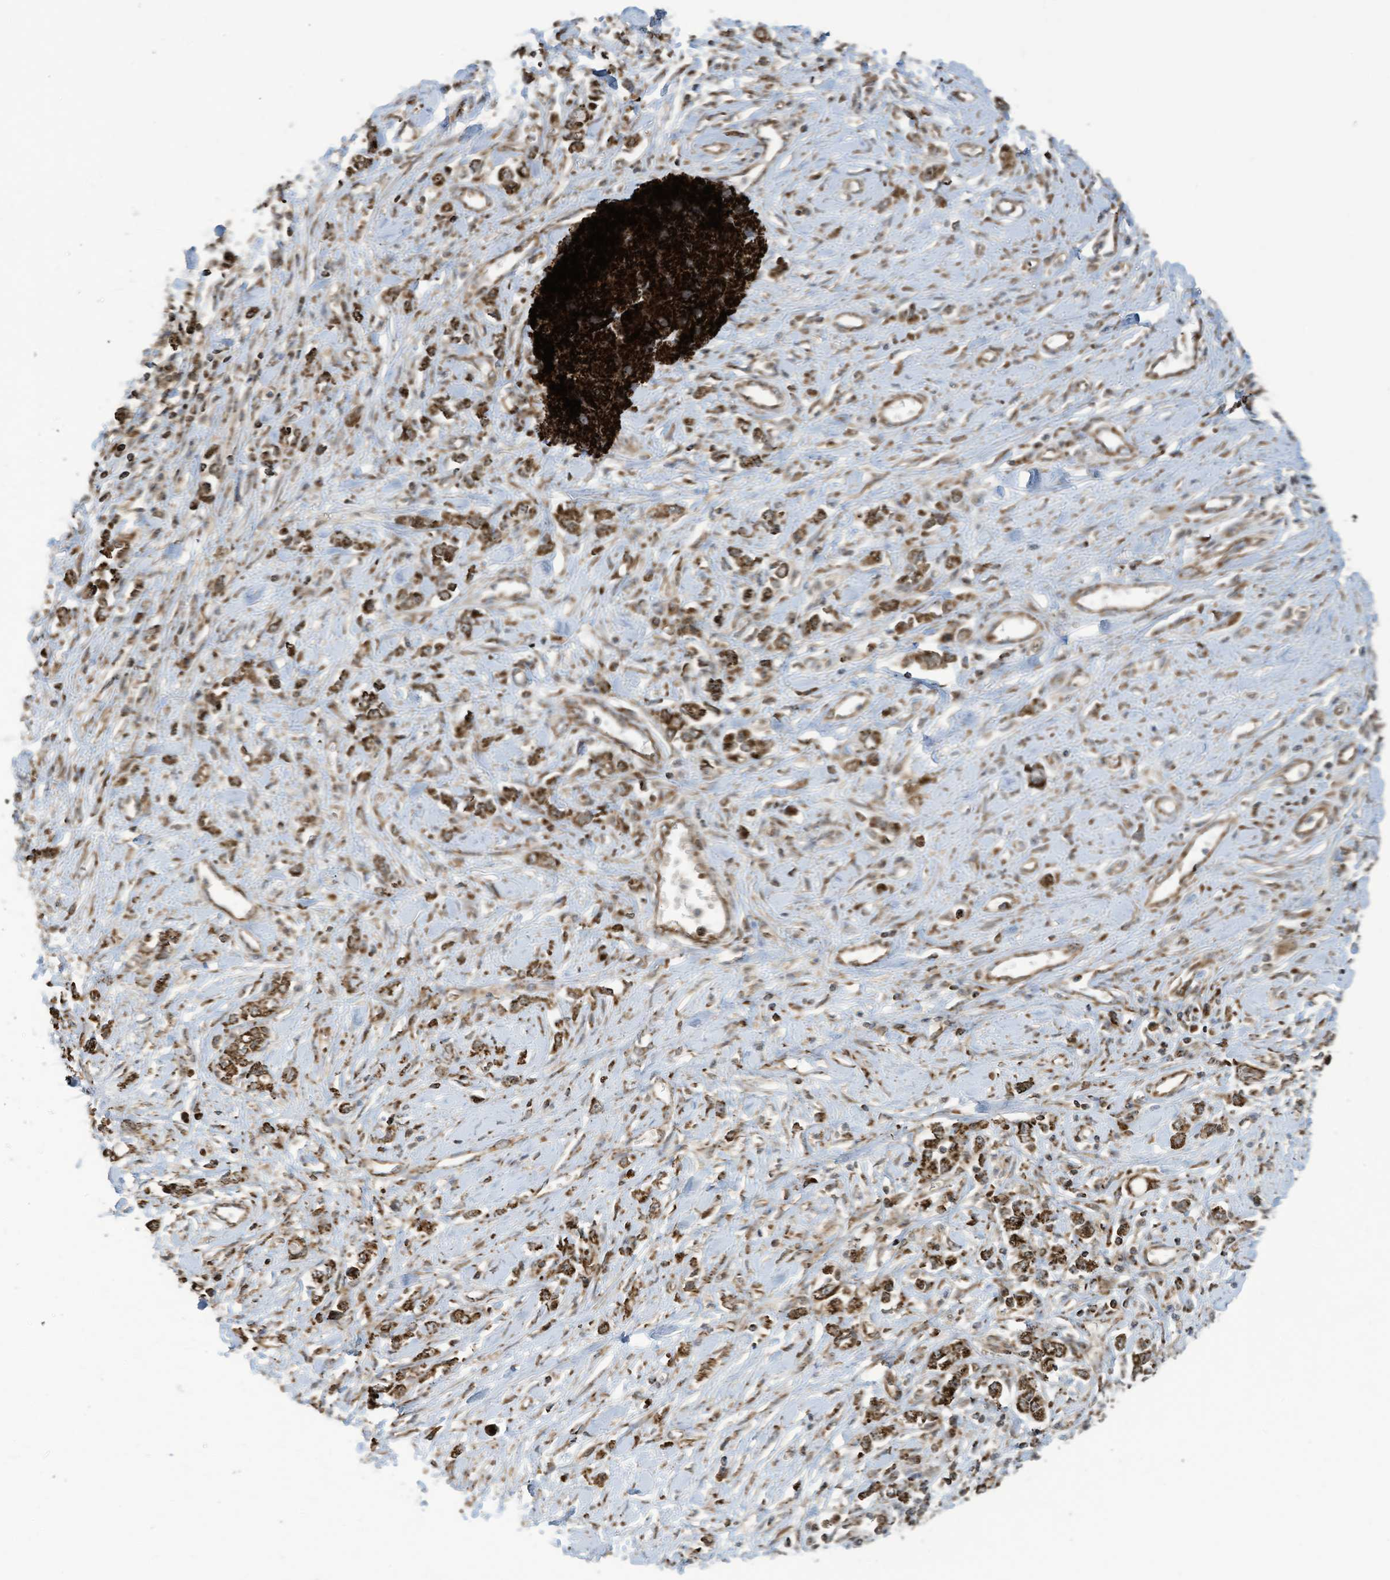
{"staining": {"intensity": "strong", "quantity": ">75%", "location": "cytoplasmic/membranous"}, "tissue": "stomach cancer", "cell_type": "Tumor cells", "image_type": "cancer", "snomed": [{"axis": "morphology", "description": "Adenocarcinoma, NOS"}, {"axis": "topography", "description": "Stomach"}], "caption": "Immunohistochemistry (IHC) (DAB (3,3'-diaminobenzidine)) staining of stomach cancer reveals strong cytoplasmic/membranous protein expression in approximately >75% of tumor cells.", "gene": "COX10", "patient": {"sex": "female", "age": 76}}